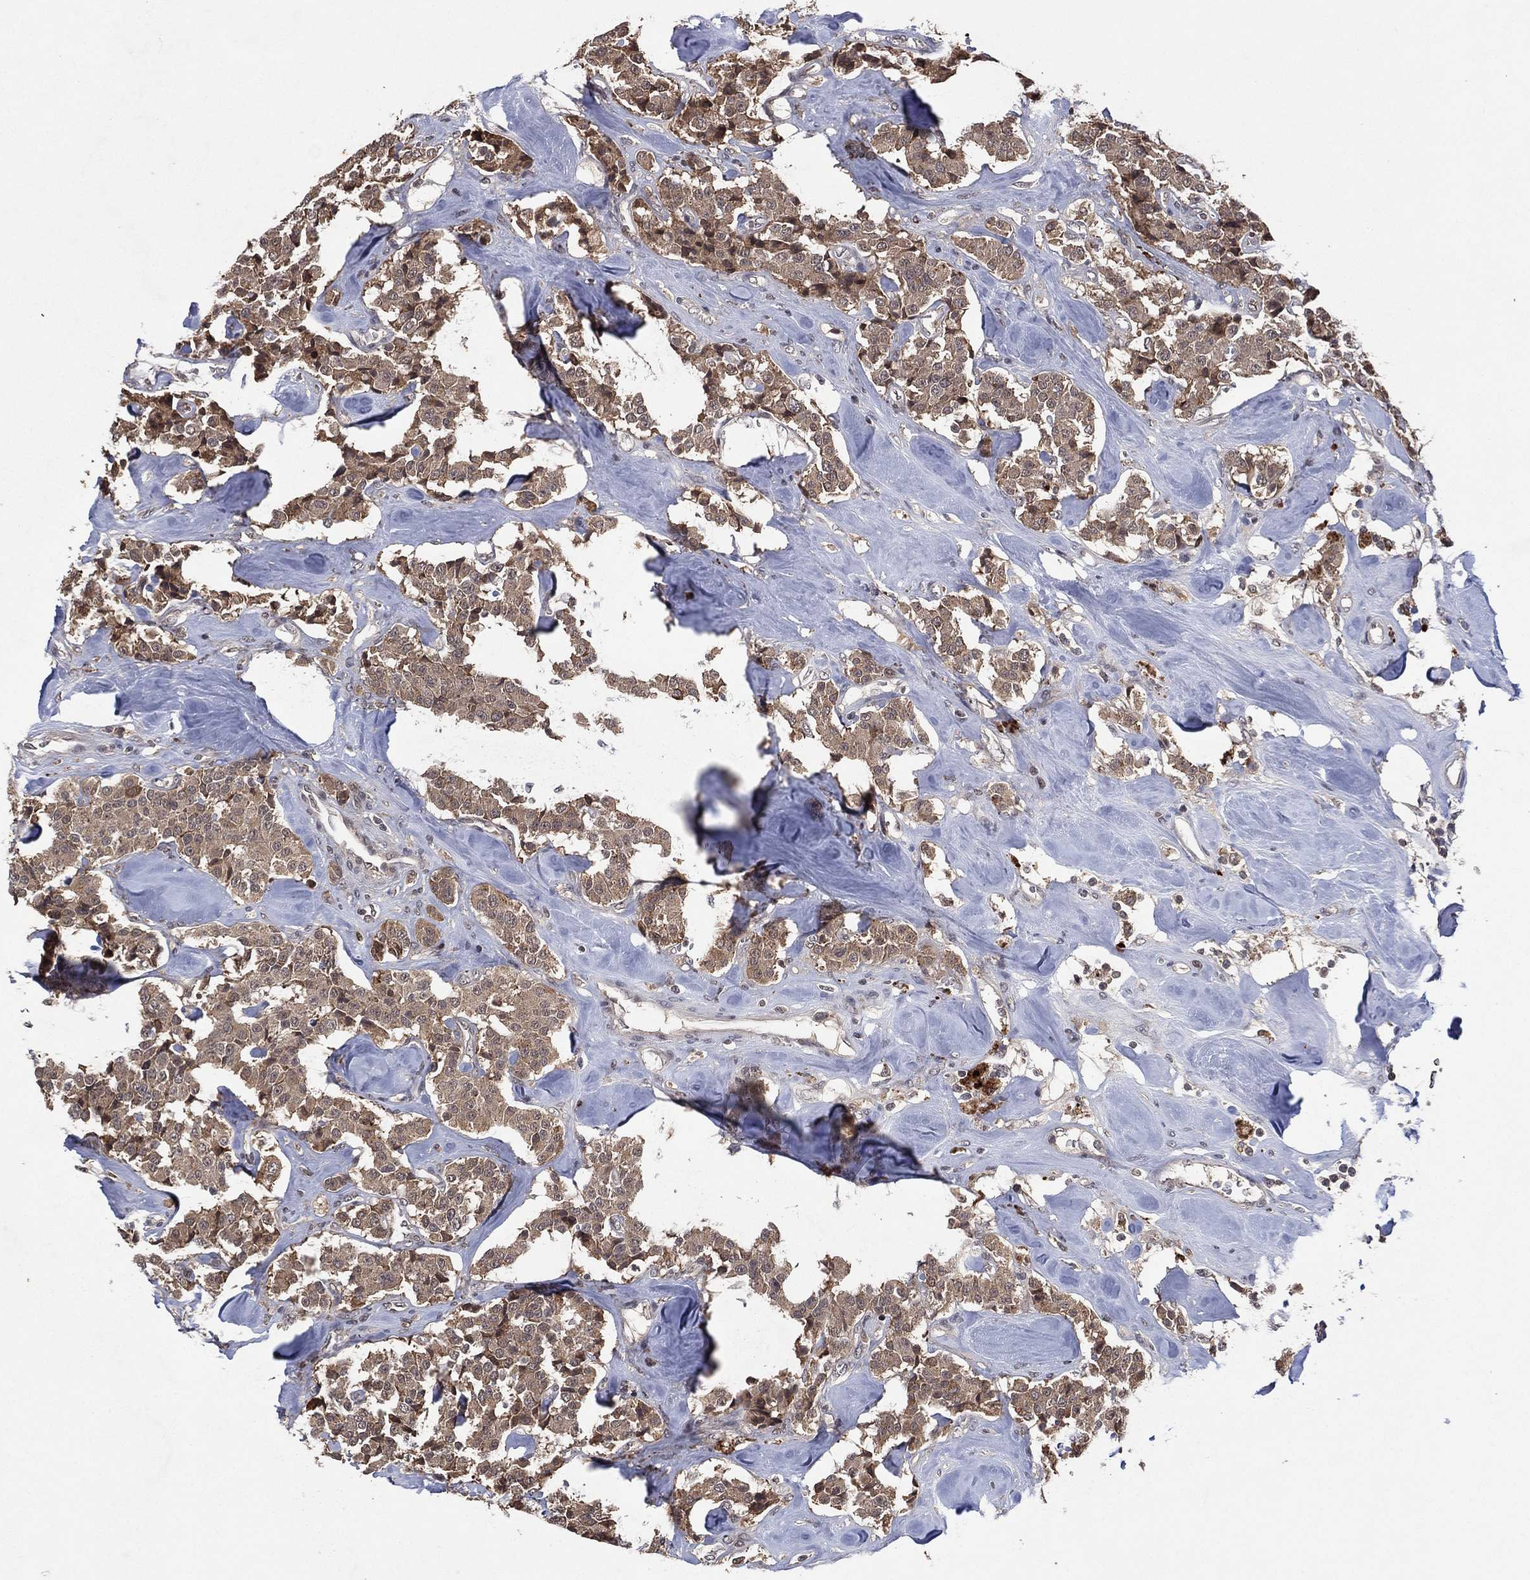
{"staining": {"intensity": "weak", "quantity": ">75%", "location": "cytoplasmic/membranous"}, "tissue": "carcinoid", "cell_type": "Tumor cells", "image_type": "cancer", "snomed": [{"axis": "morphology", "description": "Carcinoid, malignant, NOS"}, {"axis": "topography", "description": "Pancreas"}], "caption": "Tumor cells reveal low levels of weak cytoplasmic/membranous staining in about >75% of cells in human carcinoid.", "gene": "ATG4B", "patient": {"sex": "male", "age": 41}}